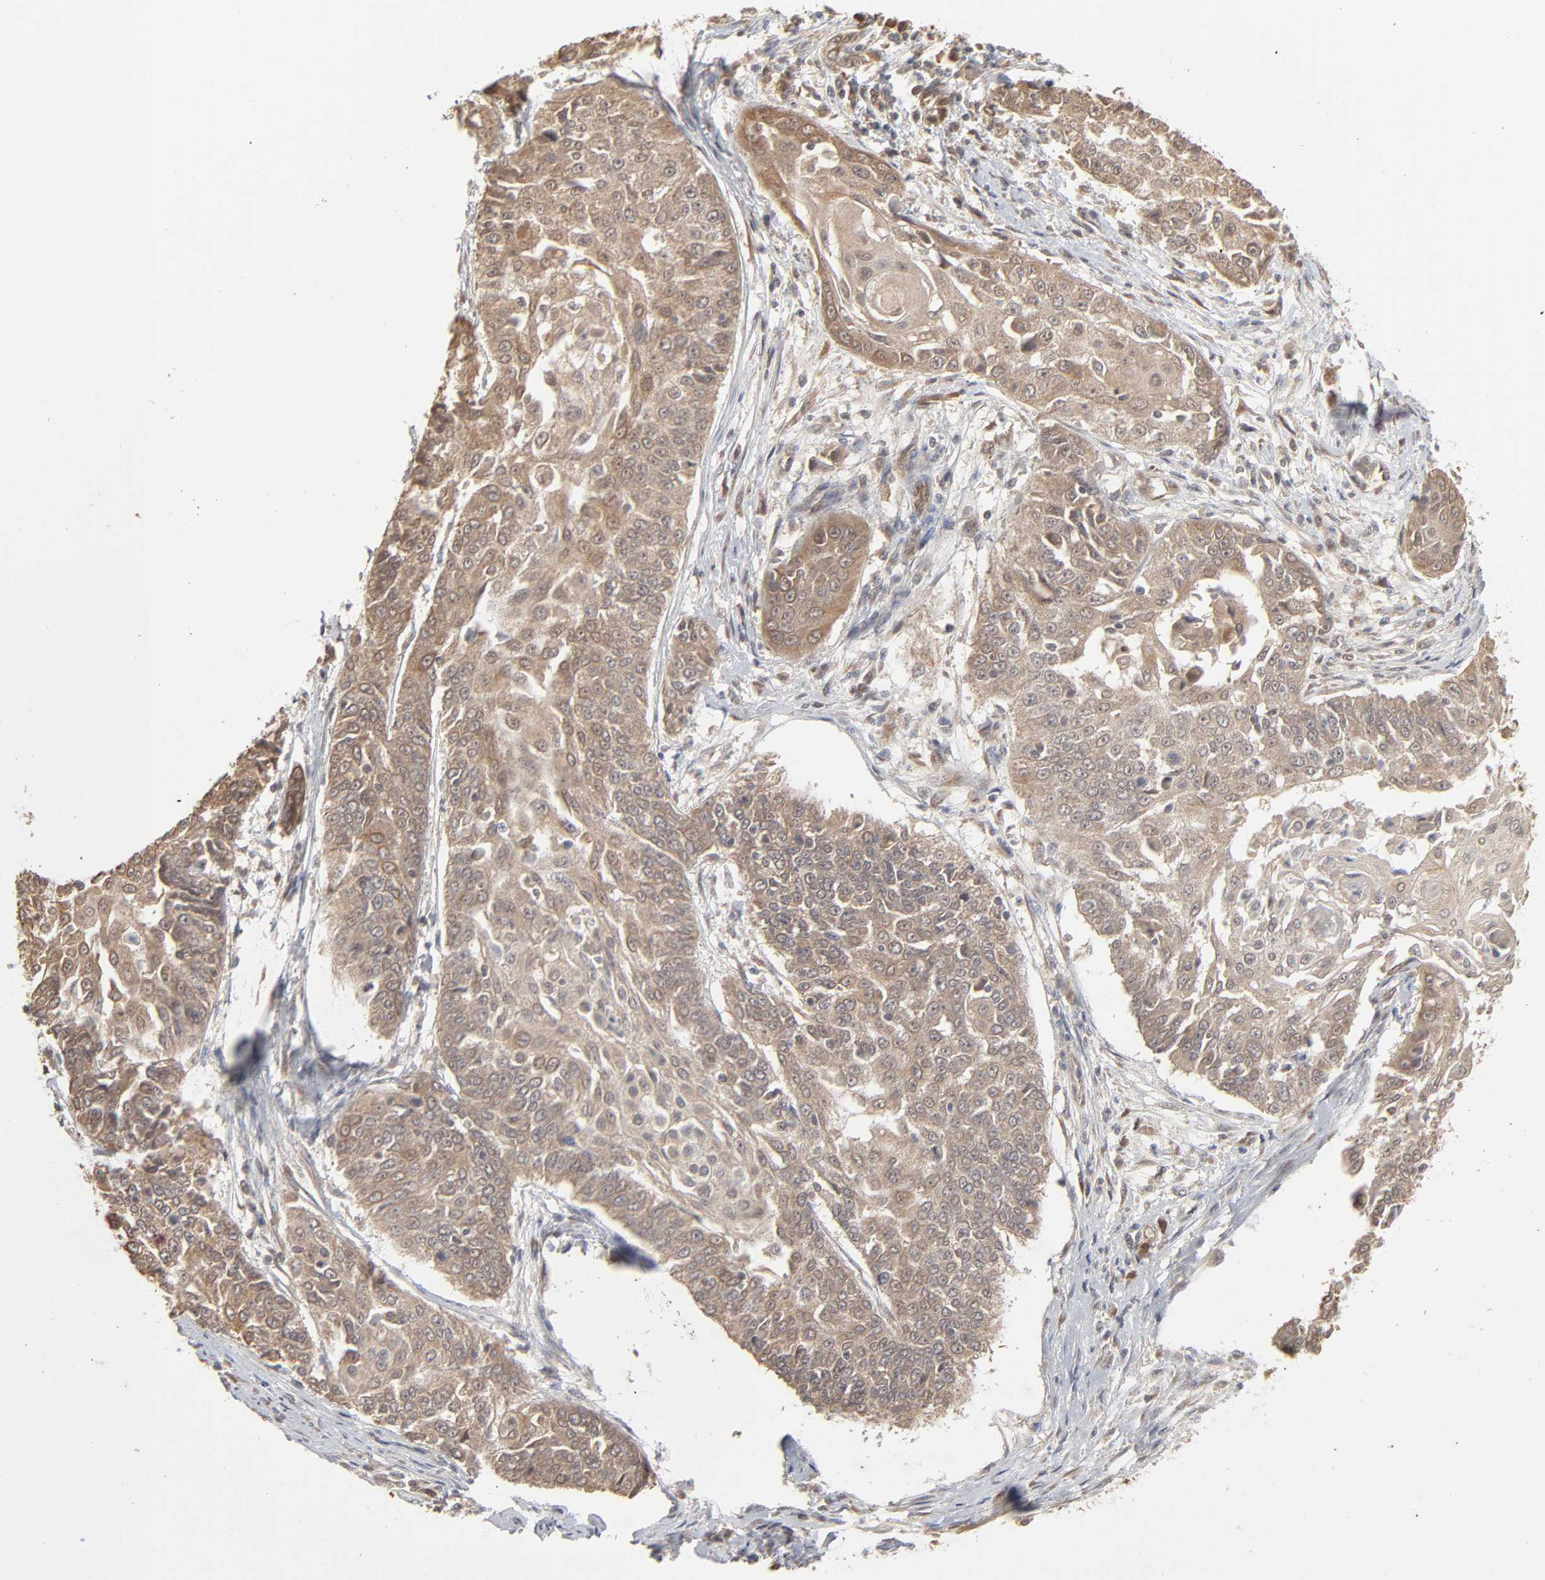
{"staining": {"intensity": "moderate", "quantity": ">75%", "location": "cytoplasmic/membranous"}, "tissue": "cervical cancer", "cell_type": "Tumor cells", "image_type": "cancer", "snomed": [{"axis": "morphology", "description": "Squamous cell carcinoma, NOS"}, {"axis": "topography", "description": "Cervix"}], "caption": "An image of human cervical cancer (squamous cell carcinoma) stained for a protein displays moderate cytoplasmic/membranous brown staining in tumor cells.", "gene": "SCFD1", "patient": {"sex": "female", "age": 64}}